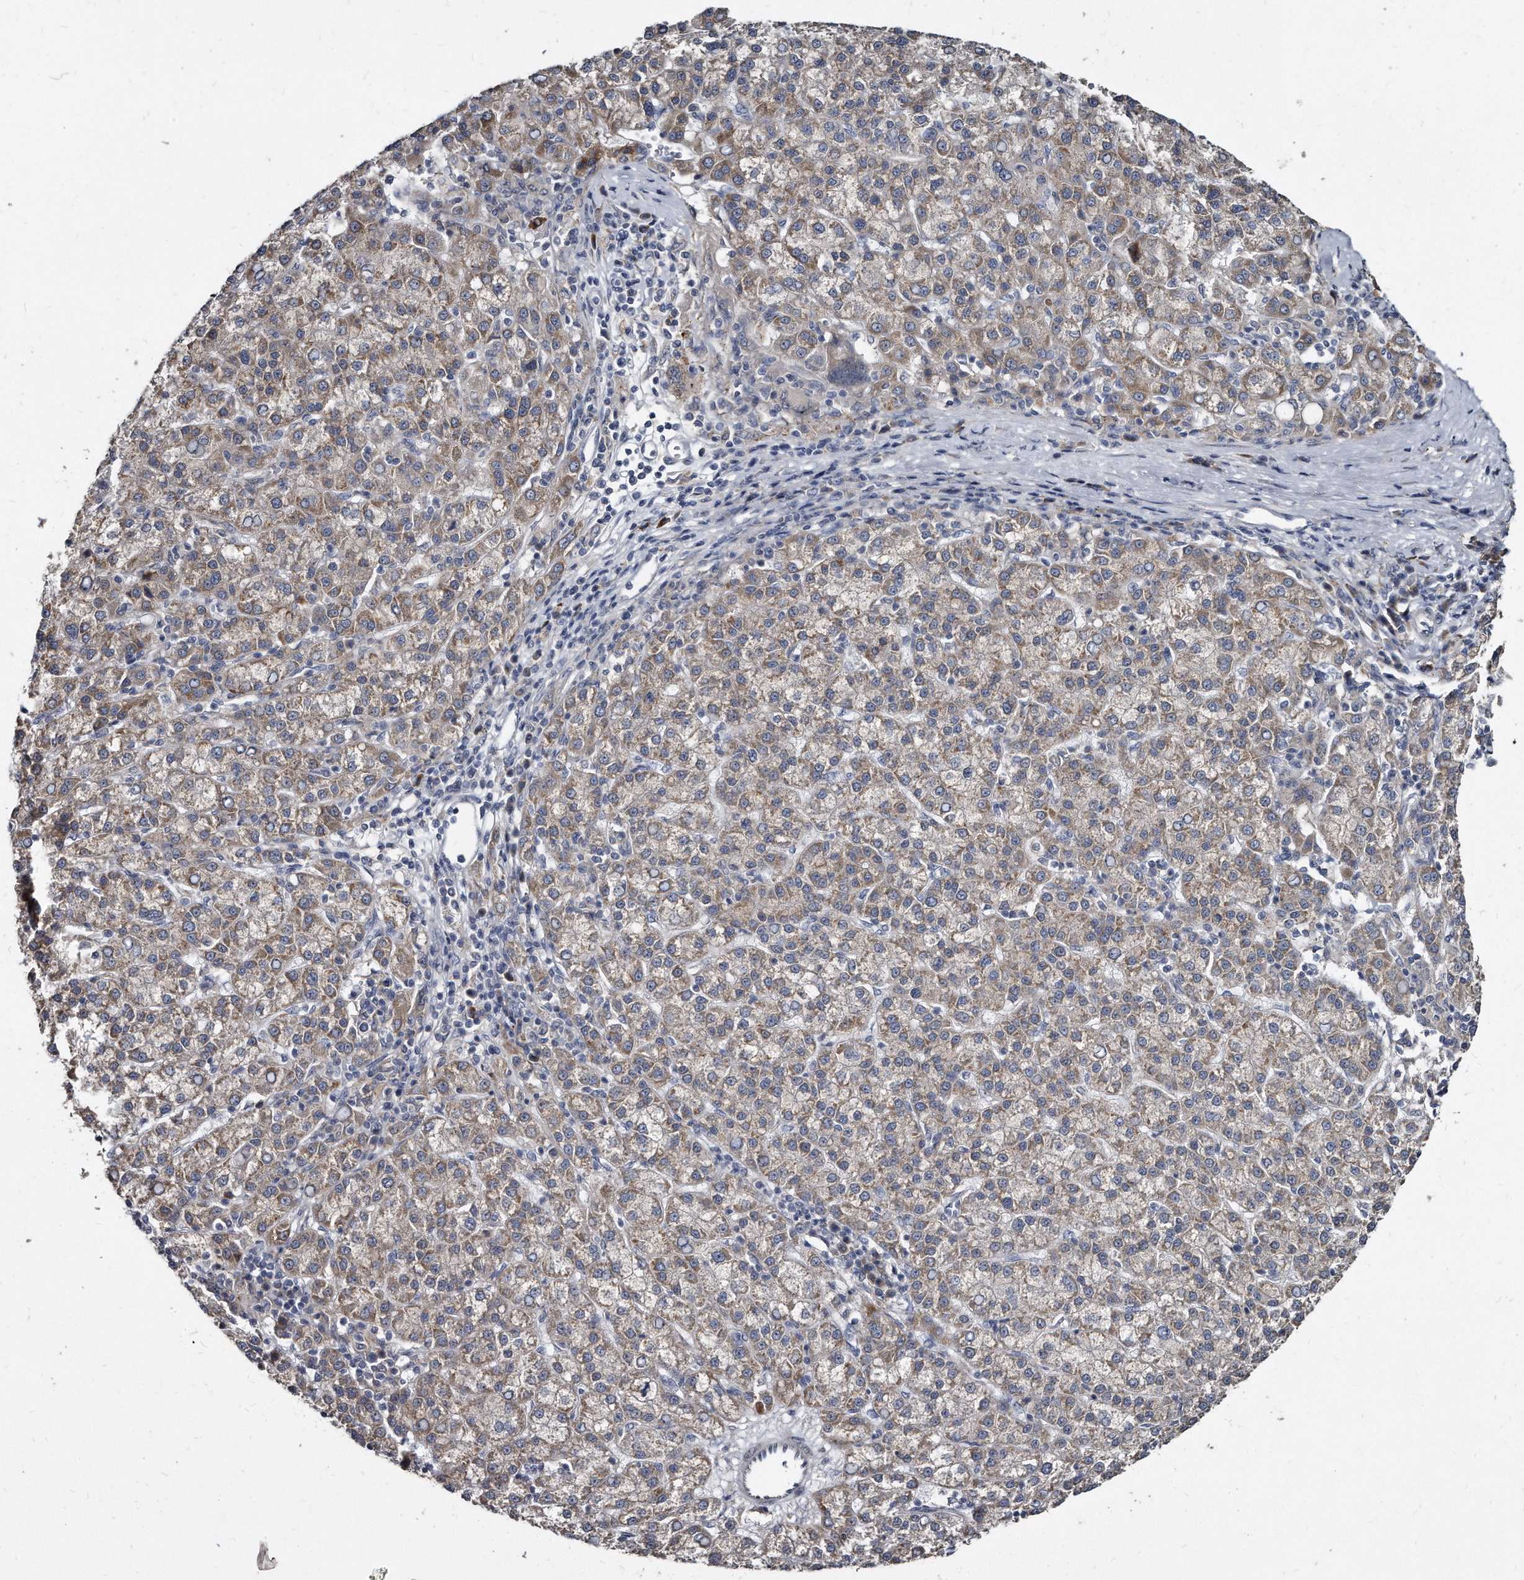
{"staining": {"intensity": "weak", "quantity": ">75%", "location": "cytoplasmic/membranous"}, "tissue": "liver cancer", "cell_type": "Tumor cells", "image_type": "cancer", "snomed": [{"axis": "morphology", "description": "Carcinoma, Hepatocellular, NOS"}, {"axis": "topography", "description": "Liver"}], "caption": "Liver cancer stained with a brown dye reveals weak cytoplasmic/membranous positive staining in about >75% of tumor cells.", "gene": "KLHDC3", "patient": {"sex": "female", "age": 58}}